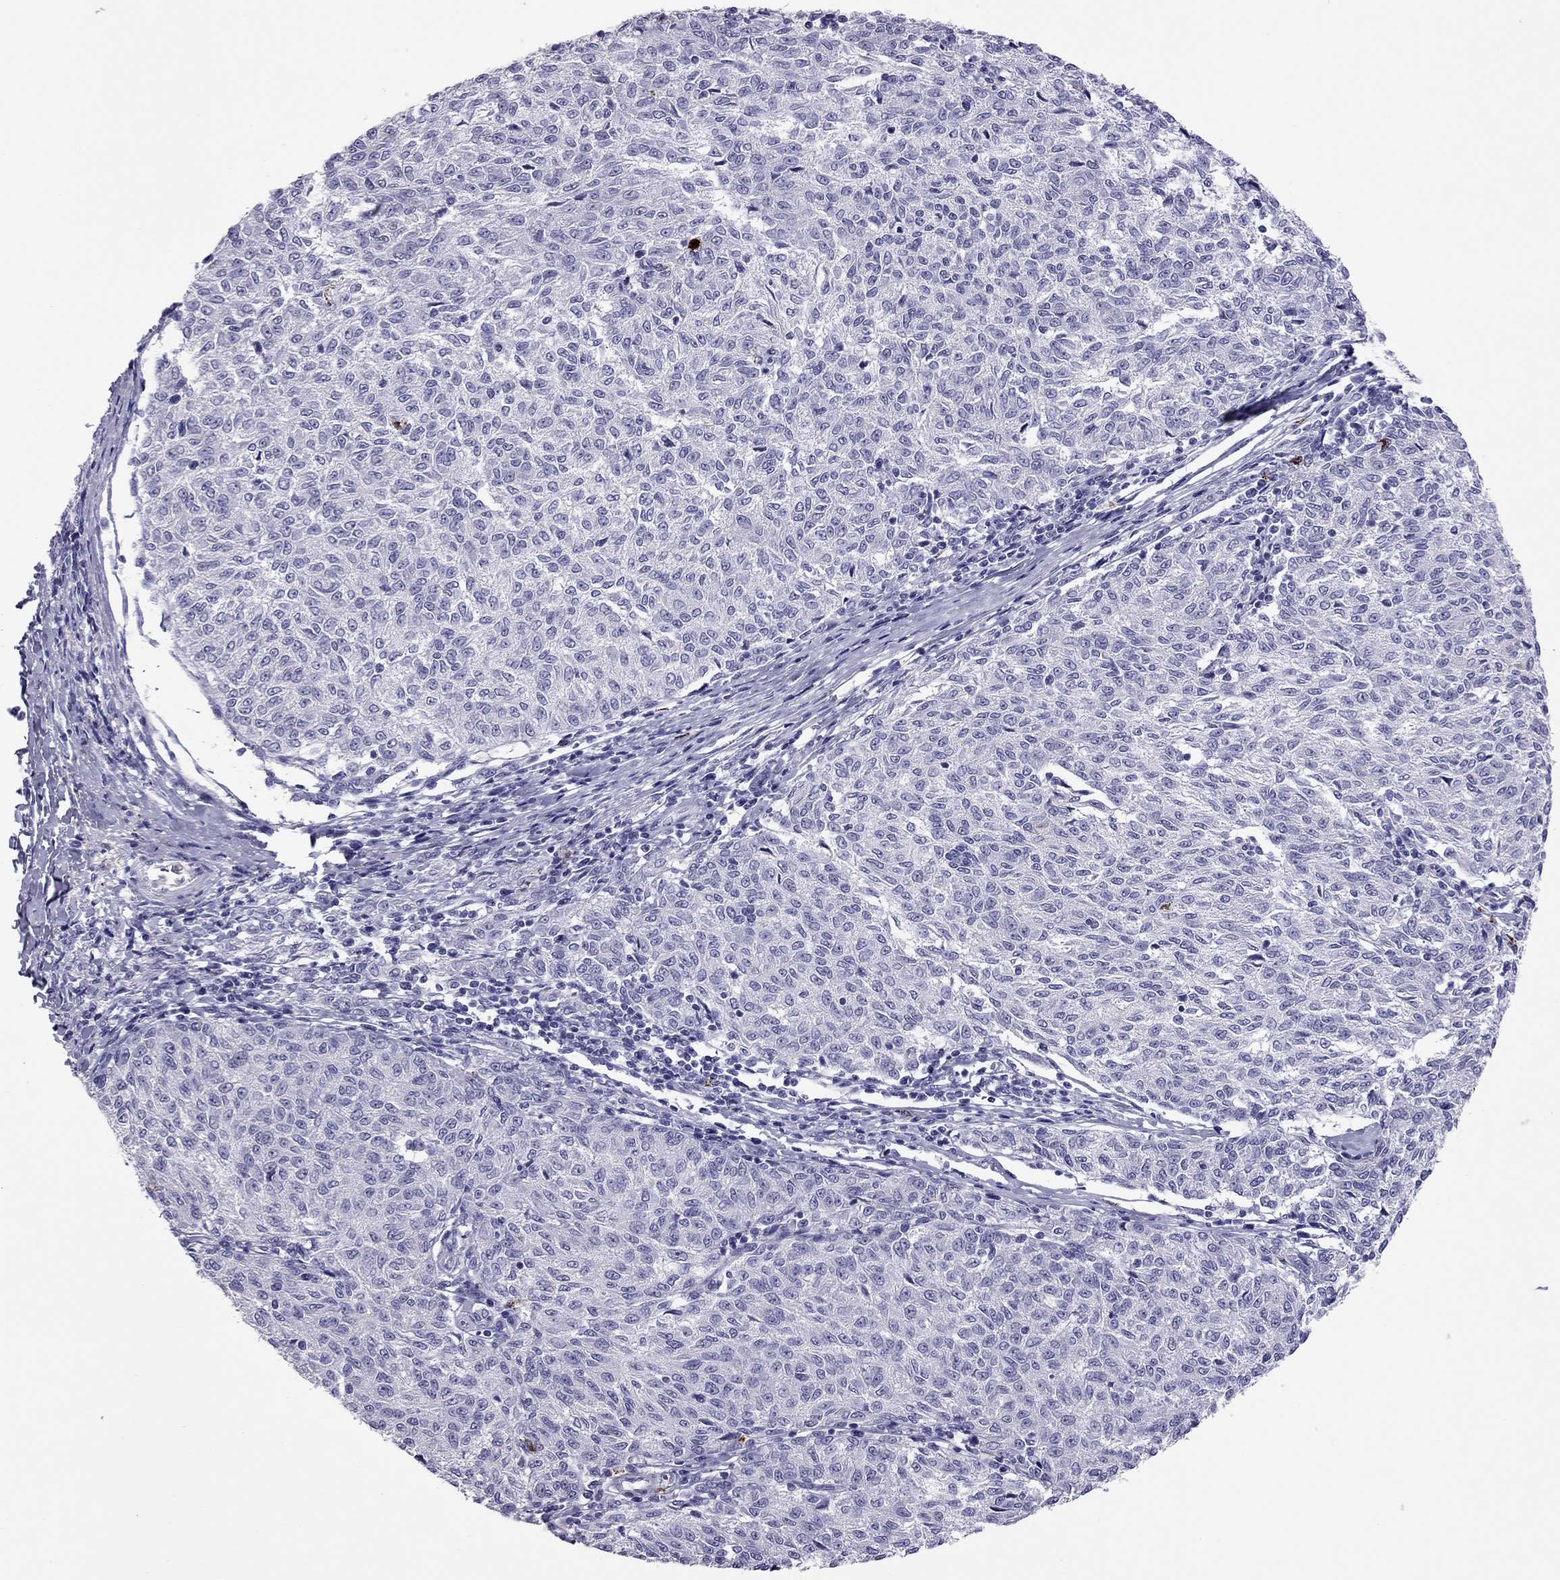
{"staining": {"intensity": "negative", "quantity": "none", "location": "none"}, "tissue": "melanoma", "cell_type": "Tumor cells", "image_type": "cancer", "snomed": [{"axis": "morphology", "description": "Malignant melanoma, NOS"}, {"axis": "topography", "description": "Skin"}], "caption": "Immunohistochemical staining of human malignant melanoma demonstrates no significant positivity in tumor cells.", "gene": "CCL27", "patient": {"sex": "female", "age": 72}}